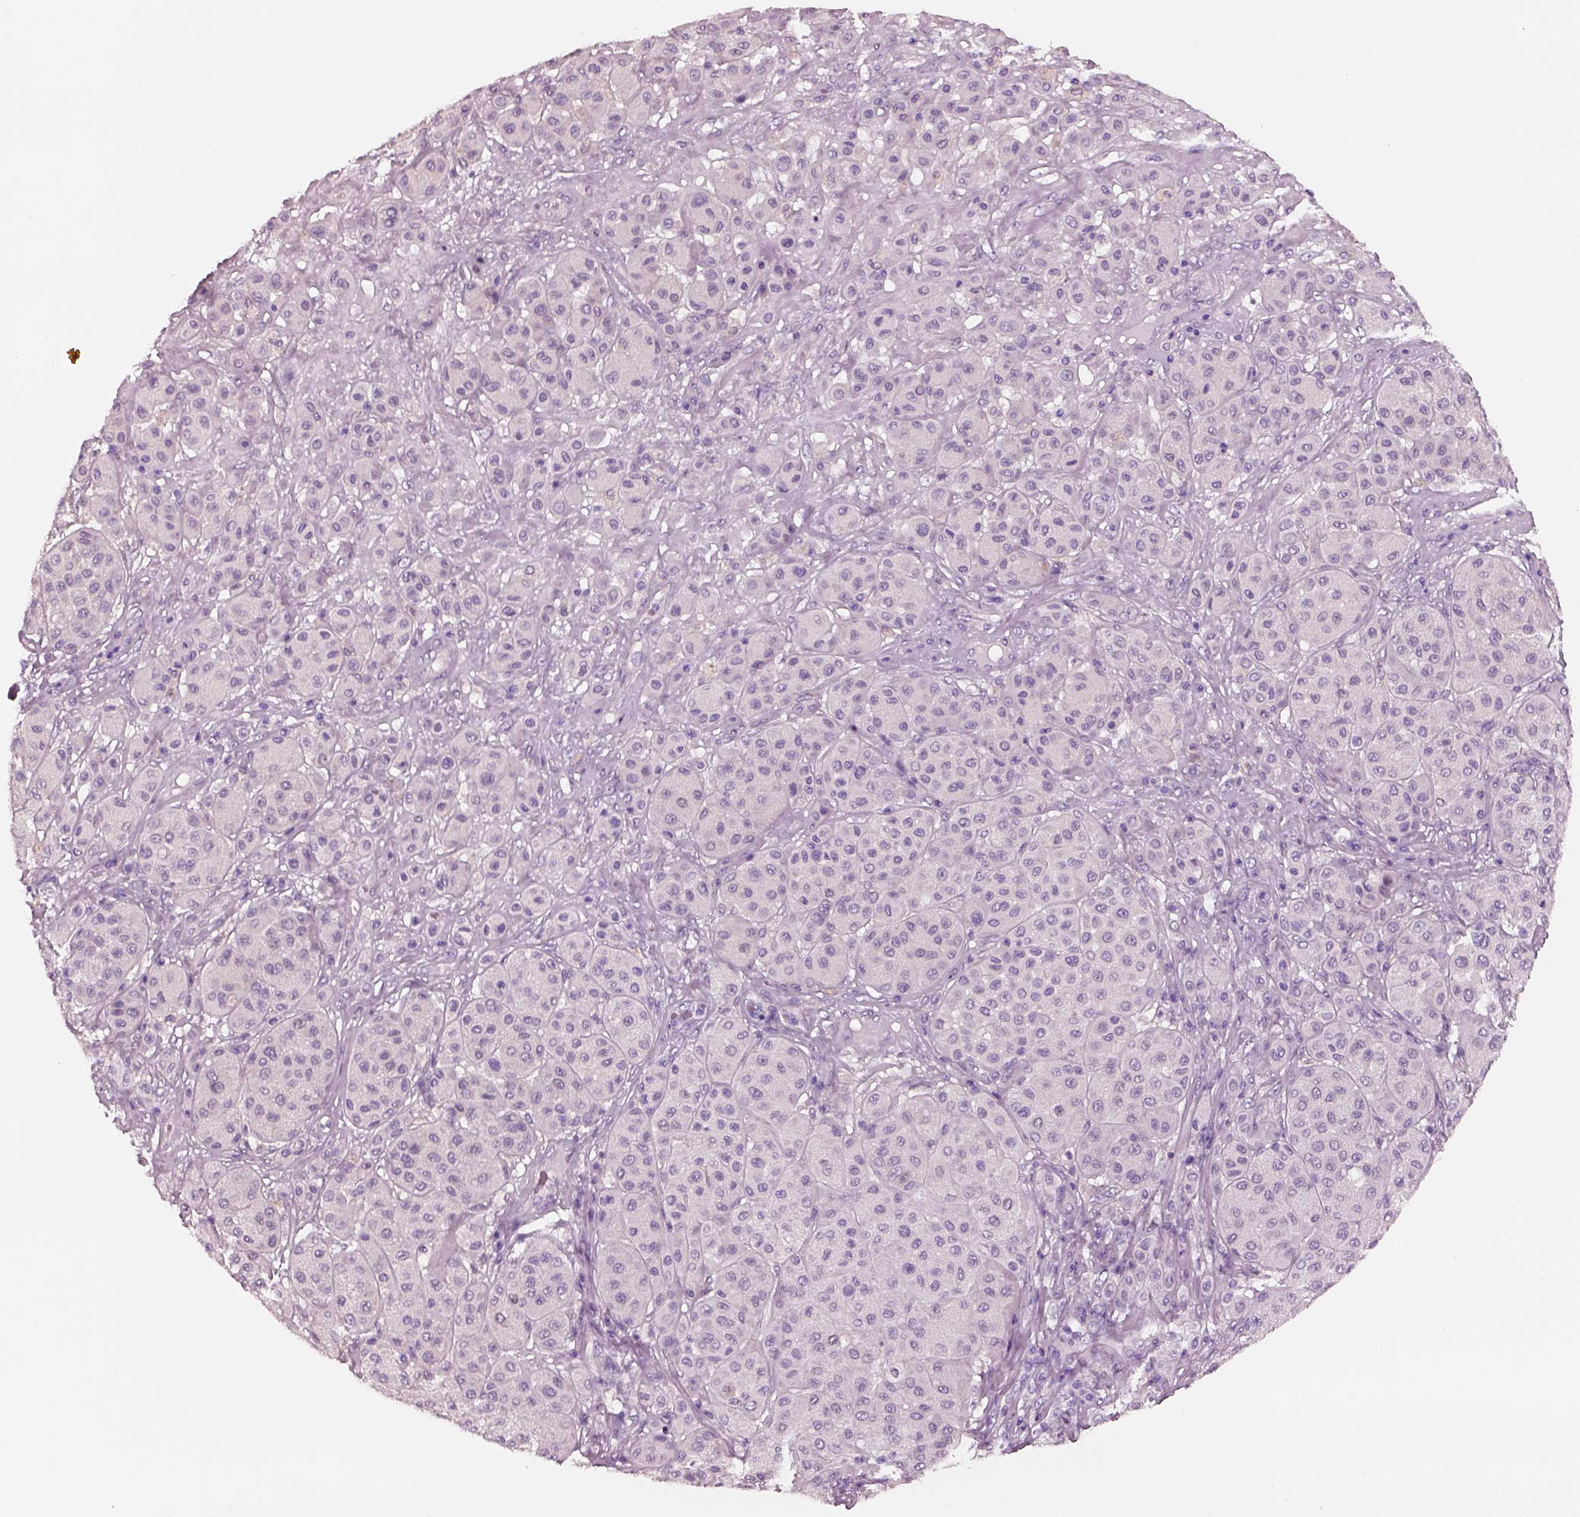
{"staining": {"intensity": "negative", "quantity": "none", "location": "none"}, "tissue": "melanoma", "cell_type": "Tumor cells", "image_type": "cancer", "snomed": [{"axis": "morphology", "description": "Malignant melanoma, Metastatic site"}, {"axis": "topography", "description": "Smooth muscle"}], "caption": "The photomicrograph exhibits no significant positivity in tumor cells of malignant melanoma (metastatic site).", "gene": "ELSPBP1", "patient": {"sex": "male", "age": 41}}